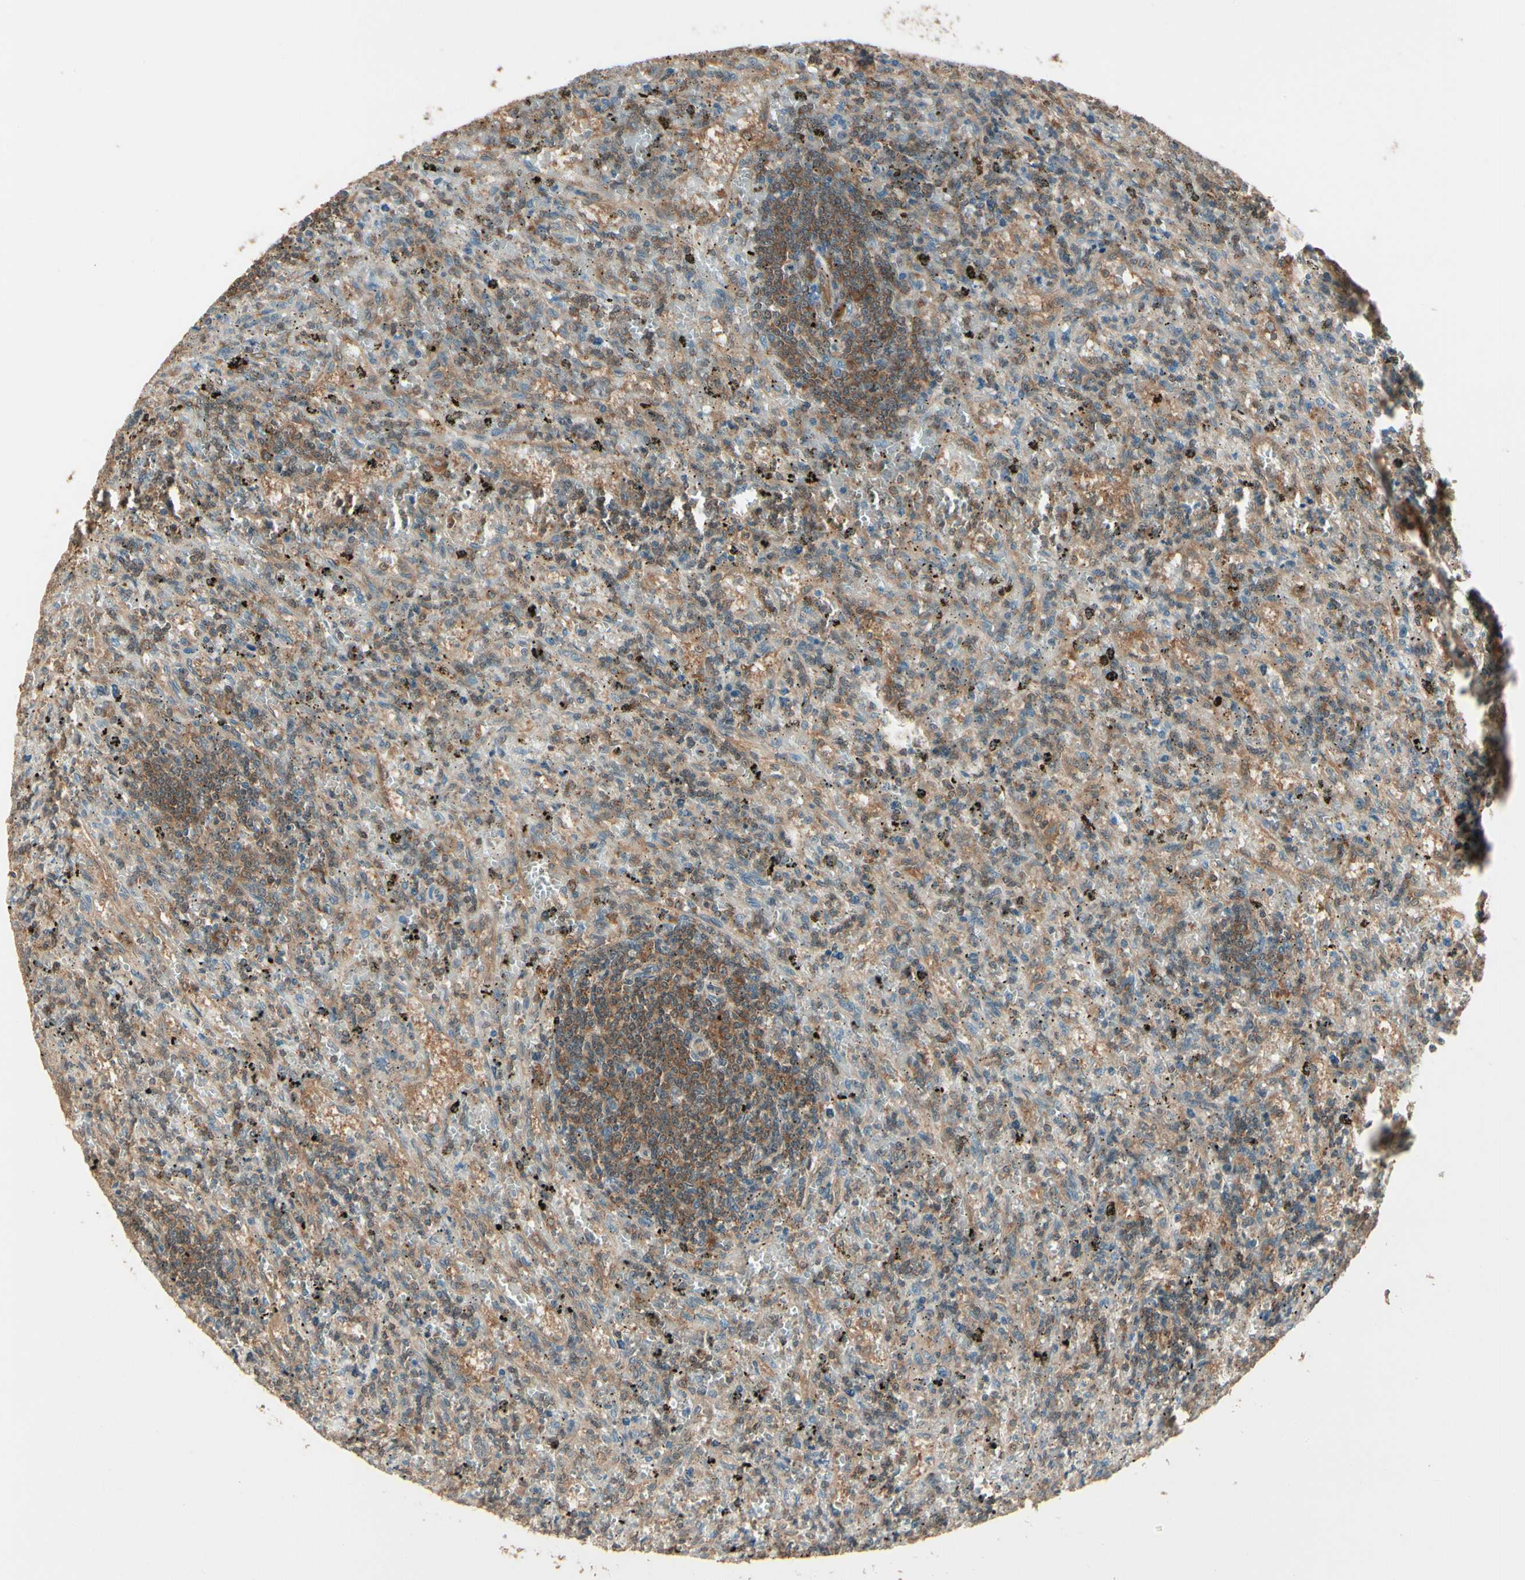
{"staining": {"intensity": "moderate", "quantity": "25%-75%", "location": "cytoplasmic/membranous"}, "tissue": "lymphoma", "cell_type": "Tumor cells", "image_type": "cancer", "snomed": [{"axis": "morphology", "description": "Malignant lymphoma, non-Hodgkin's type, Low grade"}, {"axis": "topography", "description": "Spleen"}], "caption": "Malignant lymphoma, non-Hodgkin's type (low-grade) was stained to show a protein in brown. There is medium levels of moderate cytoplasmic/membranous positivity in approximately 25%-75% of tumor cells.", "gene": "CCT7", "patient": {"sex": "male", "age": 76}}